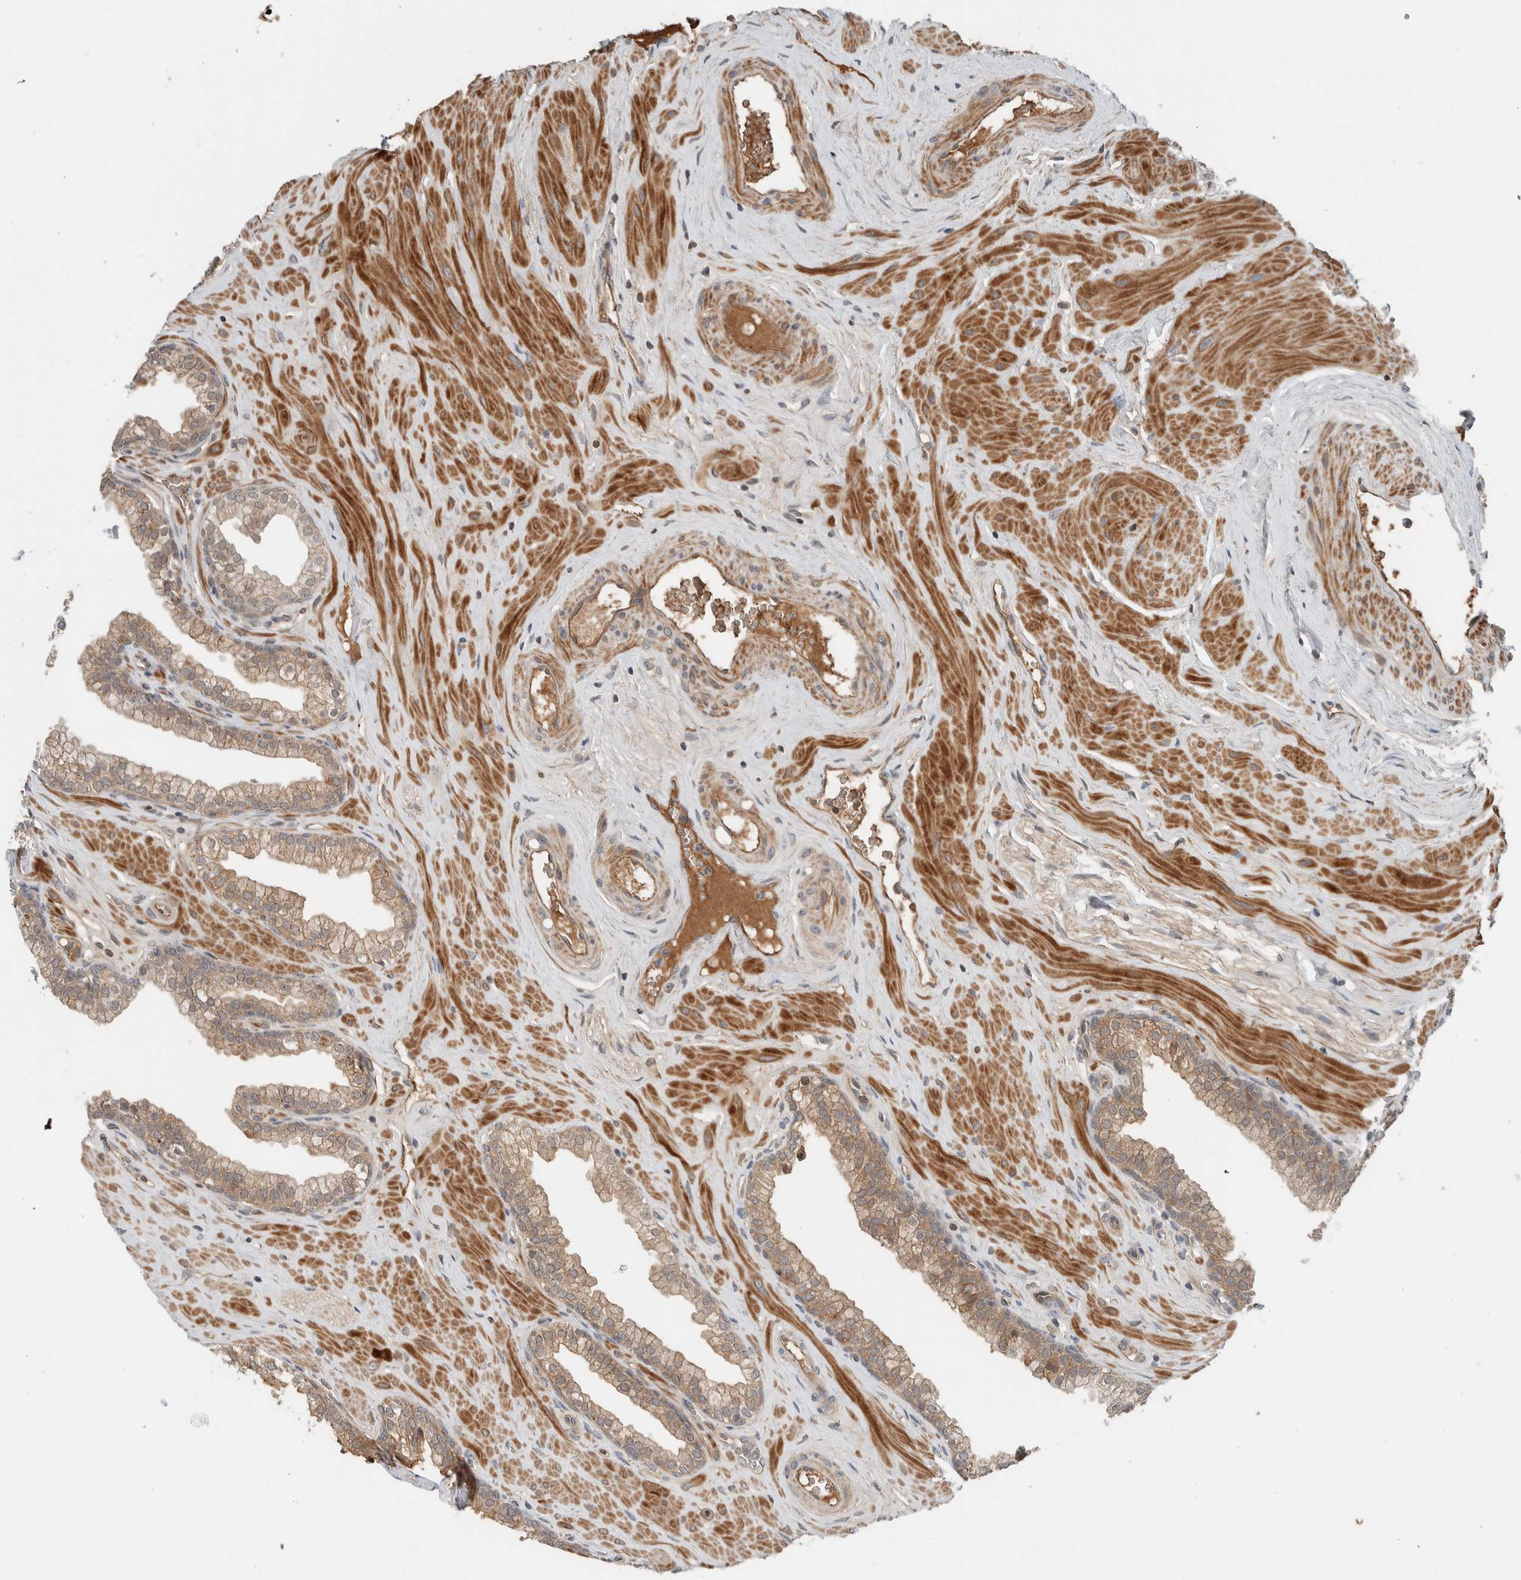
{"staining": {"intensity": "weak", "quantity": ">75%", "location": "cytoplasmic/membranous"}, "tissue": "prostate", "cell_type": "Glandular cells", "image_type": "normal", "snomed": [{"axis": "morphology", "description": "Normal tissue, NOS"}, {"axis": "morphology", "description": "Urothelial carcinoma, Low grade"}, {"axis": "topography", "description": "Urinary bladder"}, {"axis": "topography", "description": "Prostate"}], "caption": "Immunohistochemical staining of normal prostate displays >75% levels of weak cytoplasmic/membranous protein staining in about >75% of glandular cells. (Brightfield microscopy of DAB IHC at high magnification).", "gene": "ARMC7", "patient": {"sex": "male", "age": 60}}